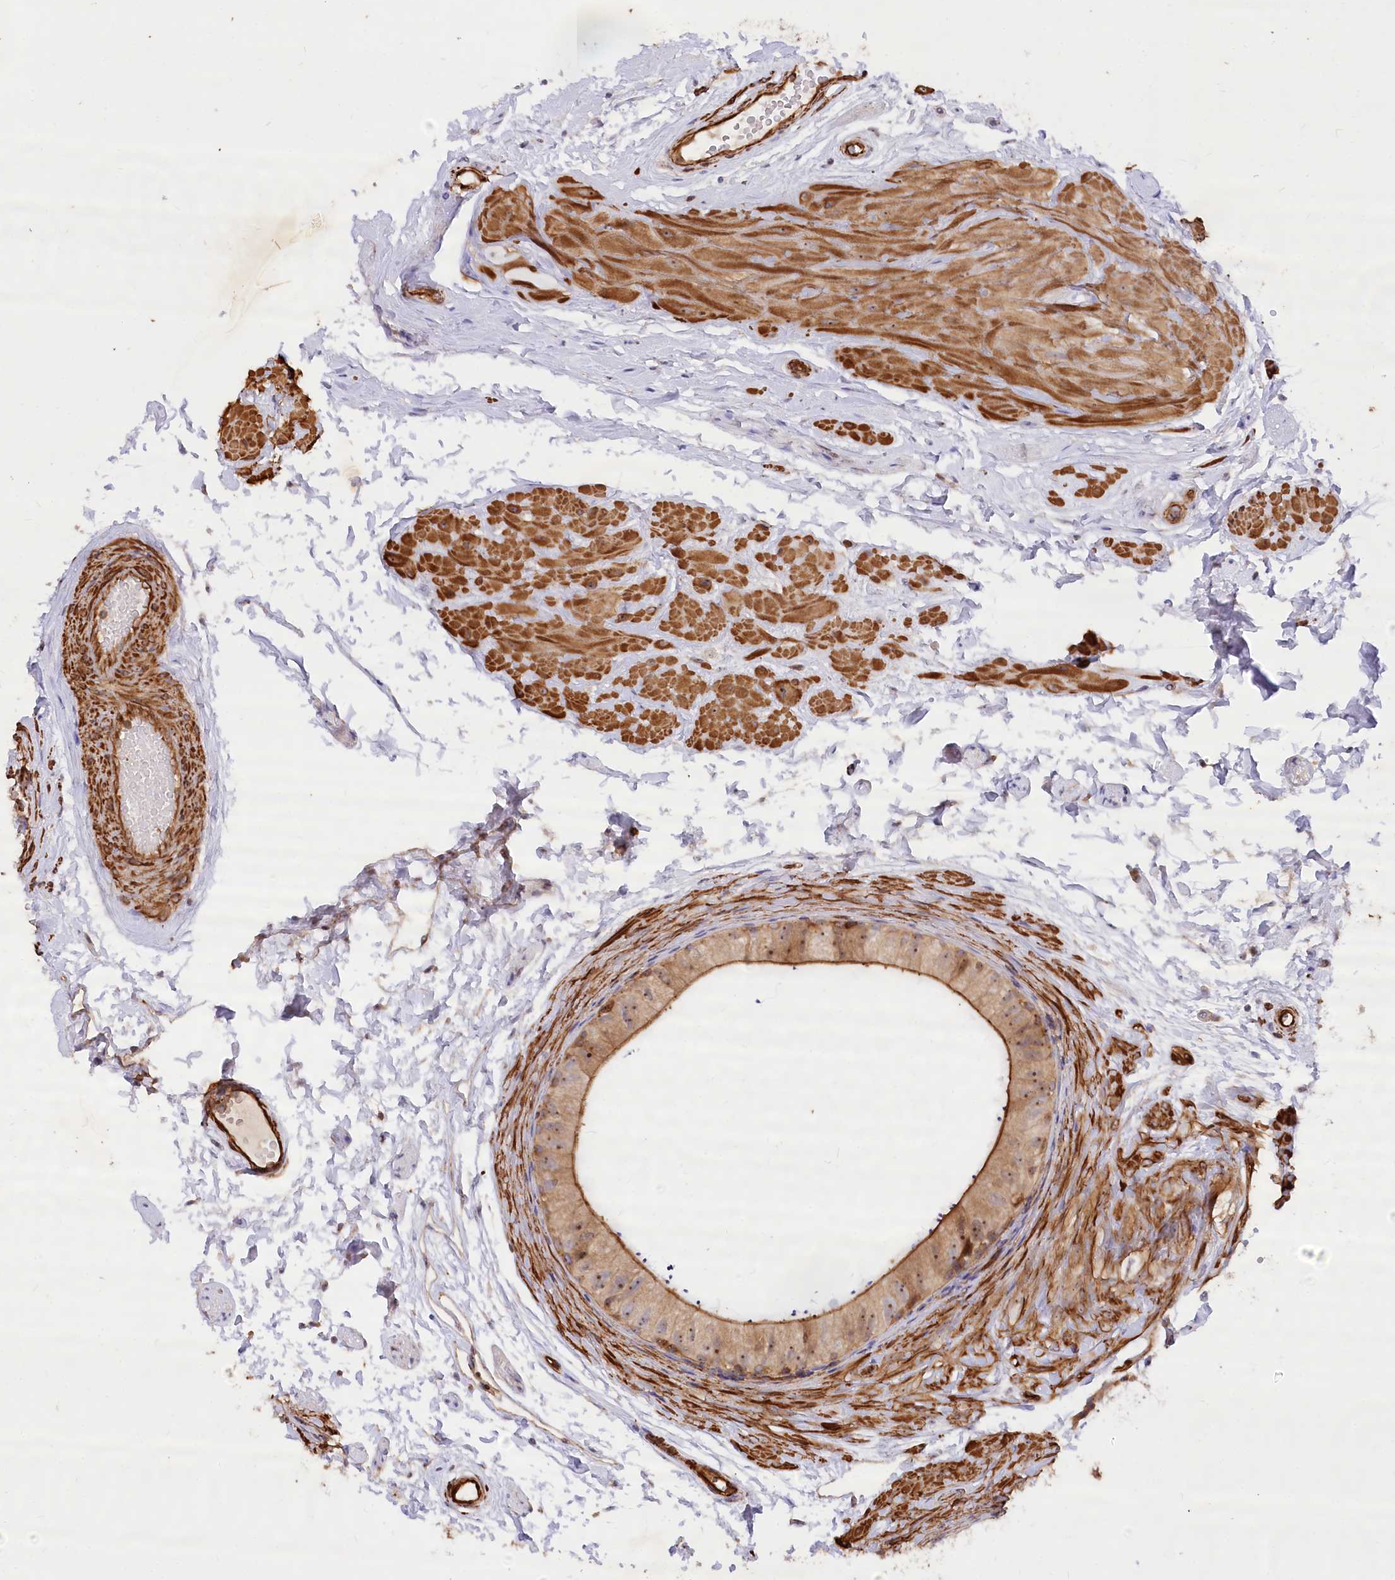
{"staining": {"intensity": "moderate", "quantity": ">75%", "location": "cytoplasmic/membranous,nuclear"}, "tissue": "epididymis", "cell_type": "Glandular cells", "image_type": "normal", "snomed": [{"axis": "morphology", "description": "Normal tissue, NOS"}, {"axis": "topography", "description": "Epididymis"}], "caption": "DAB immunohistochemical staining of benign human epididymis demonstrates moderate cytoplasmic/membranous,nuclear protein staining in about >75% of glandular cells. Nuclei are stained in blue.", "gene": "WDR36", "patient": {"sex": "male", "age": 50}}